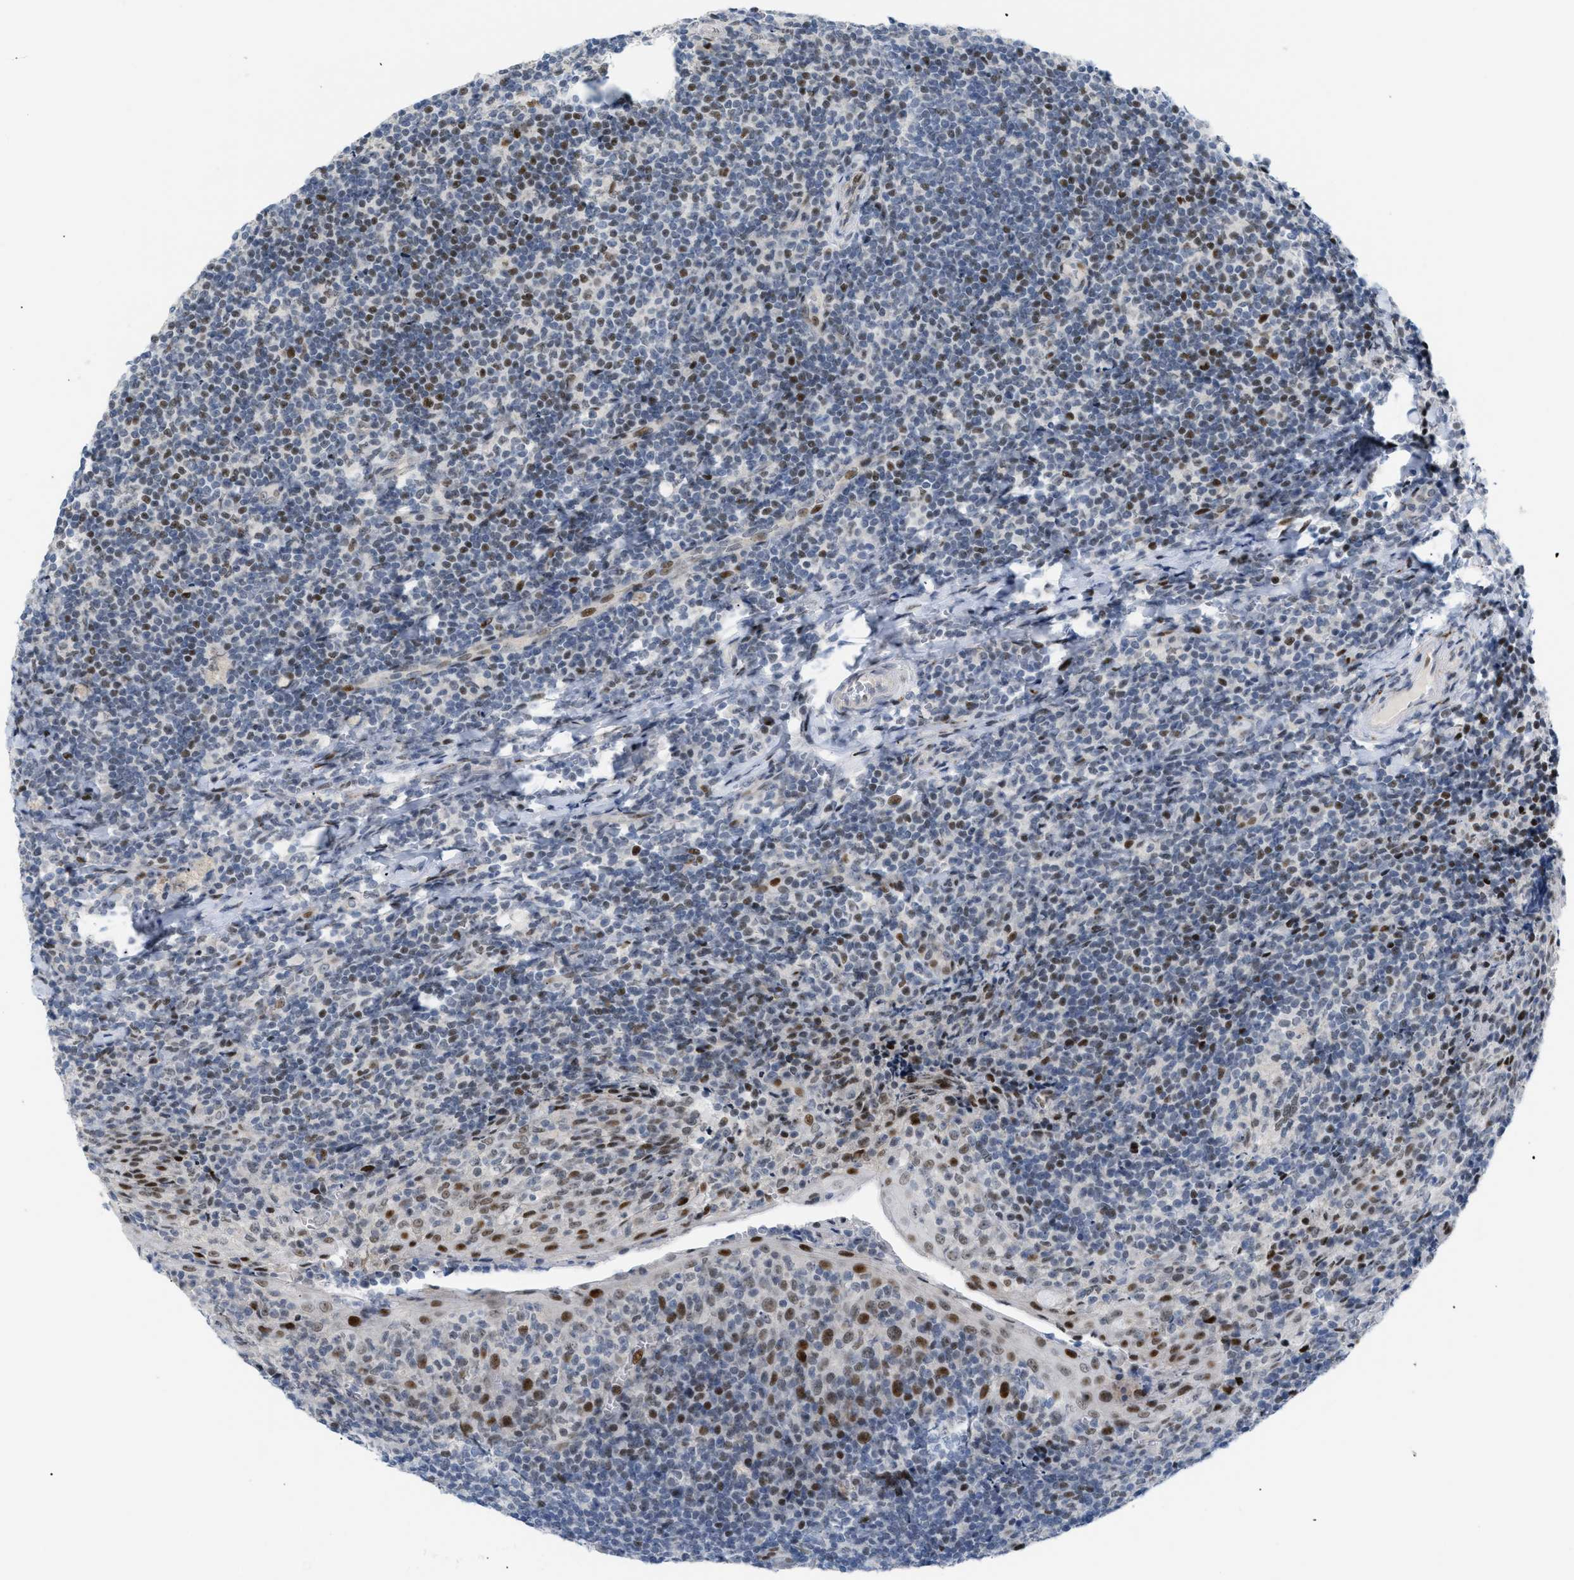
{"staining": {"intensity": "moderate", "quantity": "<25%", "location": "nuclear"}, "tissue": "tonsil", "cell_type": "Germinal center cells", "image_type": "normal", "snomed": [{"axis": "morphology", "description": "Normal tissue, NOS"}, {"axis": "topography", "description": "Tonsil"}], "caption": "Tonsil was stained to show a protein in brown. There is low levels of moderate nuclear positivity in about <25% of germinal center cells.", "gene": "MED1", "patient": {"sex": "male", "age": 37}}